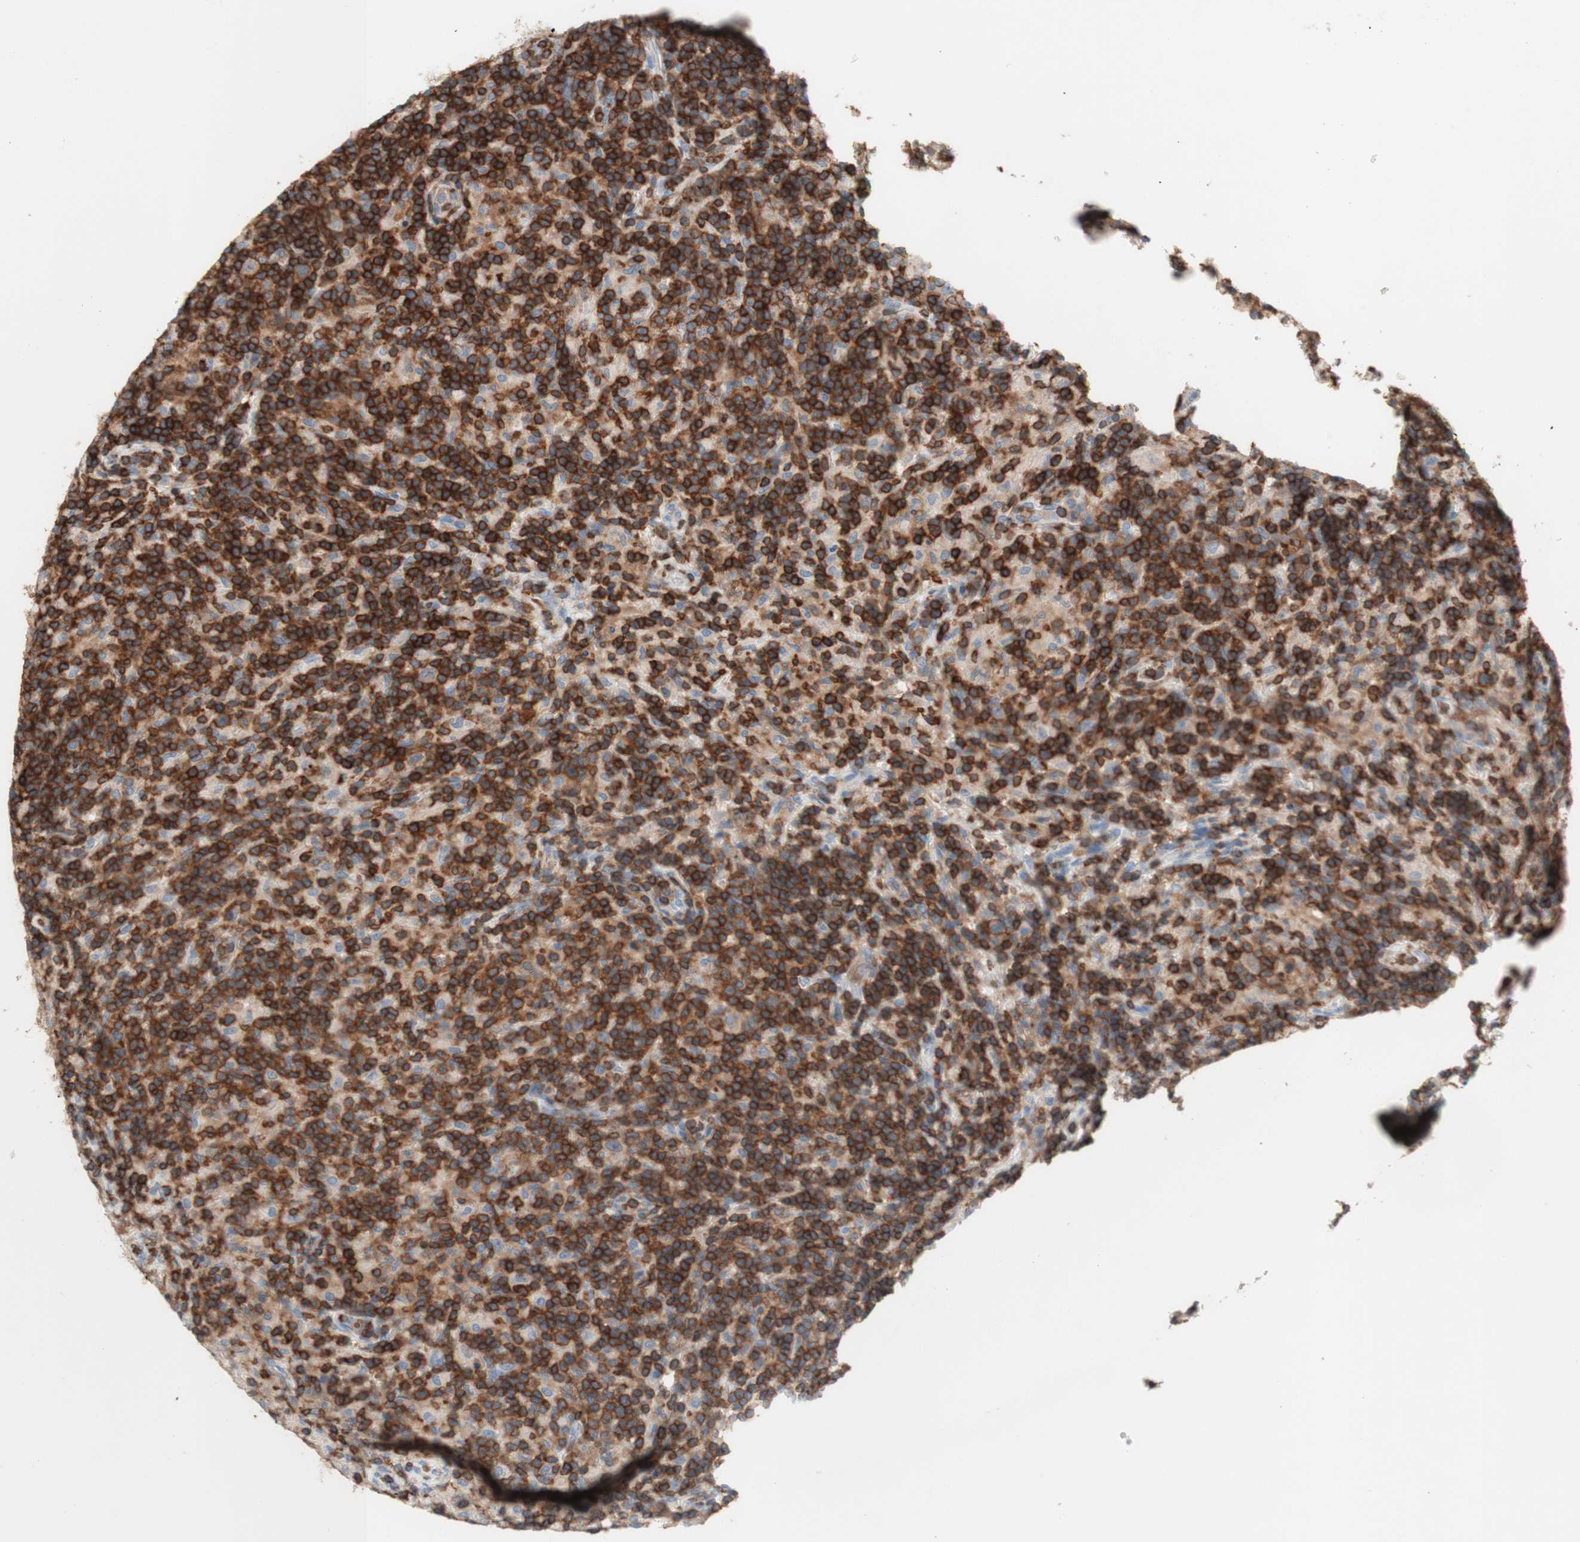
{"staining": {"intensity": "negative", "quantity": "none", "location": "none"}, "tissue": "lymphoma", "cell_type": "Tumor cells", "image_type": "cancer", "snomed": [{"axis": "morphology", "description": "Hodgkin's disease, NOS"}, {"axis": "topography", "description": "Lymph node"}], "caption": "Tumor cells are negative for brown protein staining in Hodgkin's disease. (Brightfield microscopy of DAB (3,3'-diaminobenzidine) immunohistochemistry at high magnification).", "gene": "SPINK6", "patient": {"sex": "male", "age": 70}}